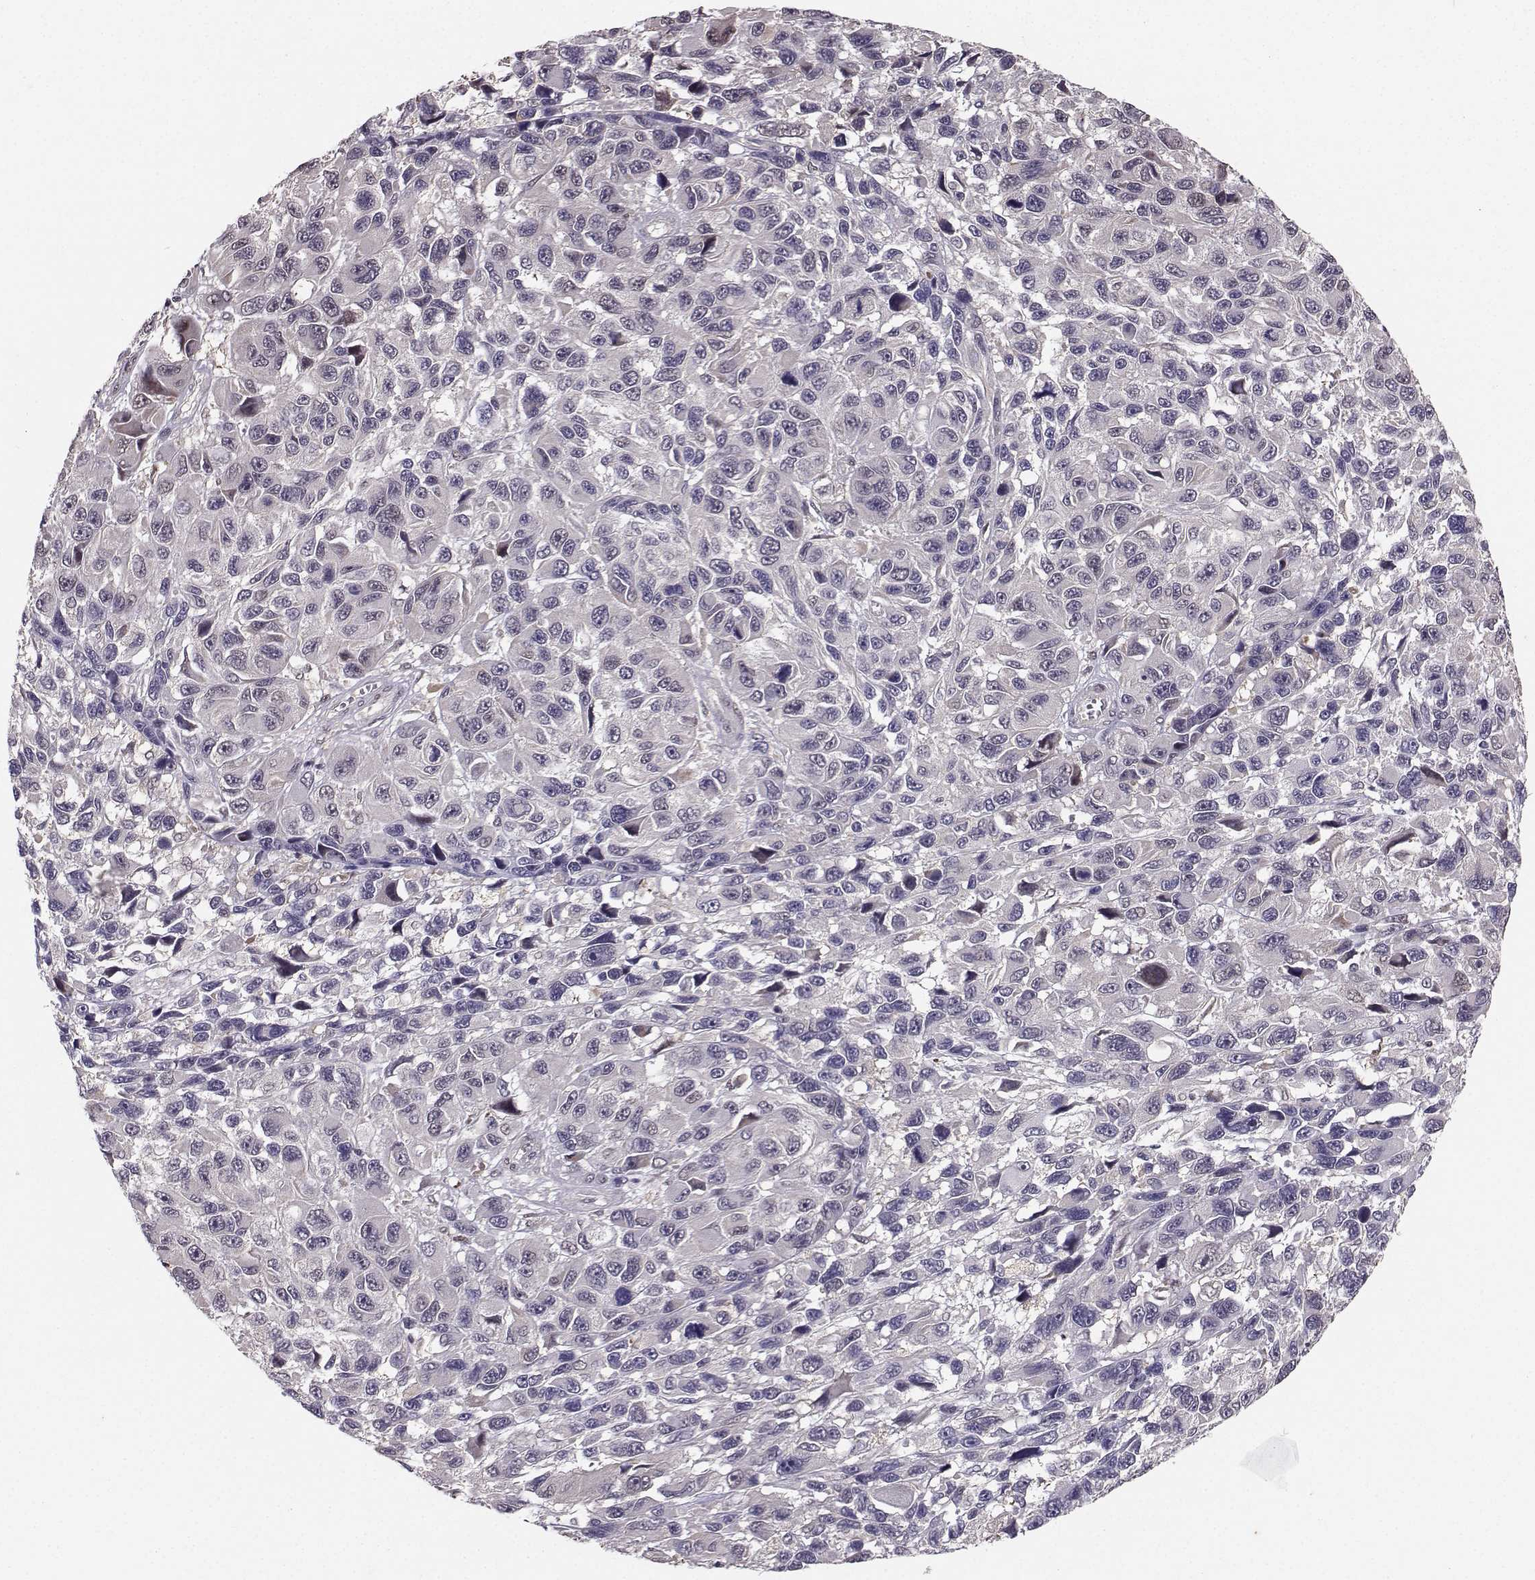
{"staining": {"intensity": "negative", "quantity": "none", "location": "none"}, "tissue": "melanoma", "cell_type": "Tumor cells", "image_type": "cancer", "snomed": [{"axis": "morphology", "description": "Malignant melanoma, NOS"}, {"axis": "topography", "description": "Skin"}], "caption": "Melanoma stained for a protein using immunohistochemistry (IHC) reveals no expression tumor cells.", "gene": "PKP2", "patient": {"sex": "male", "age": 53}}